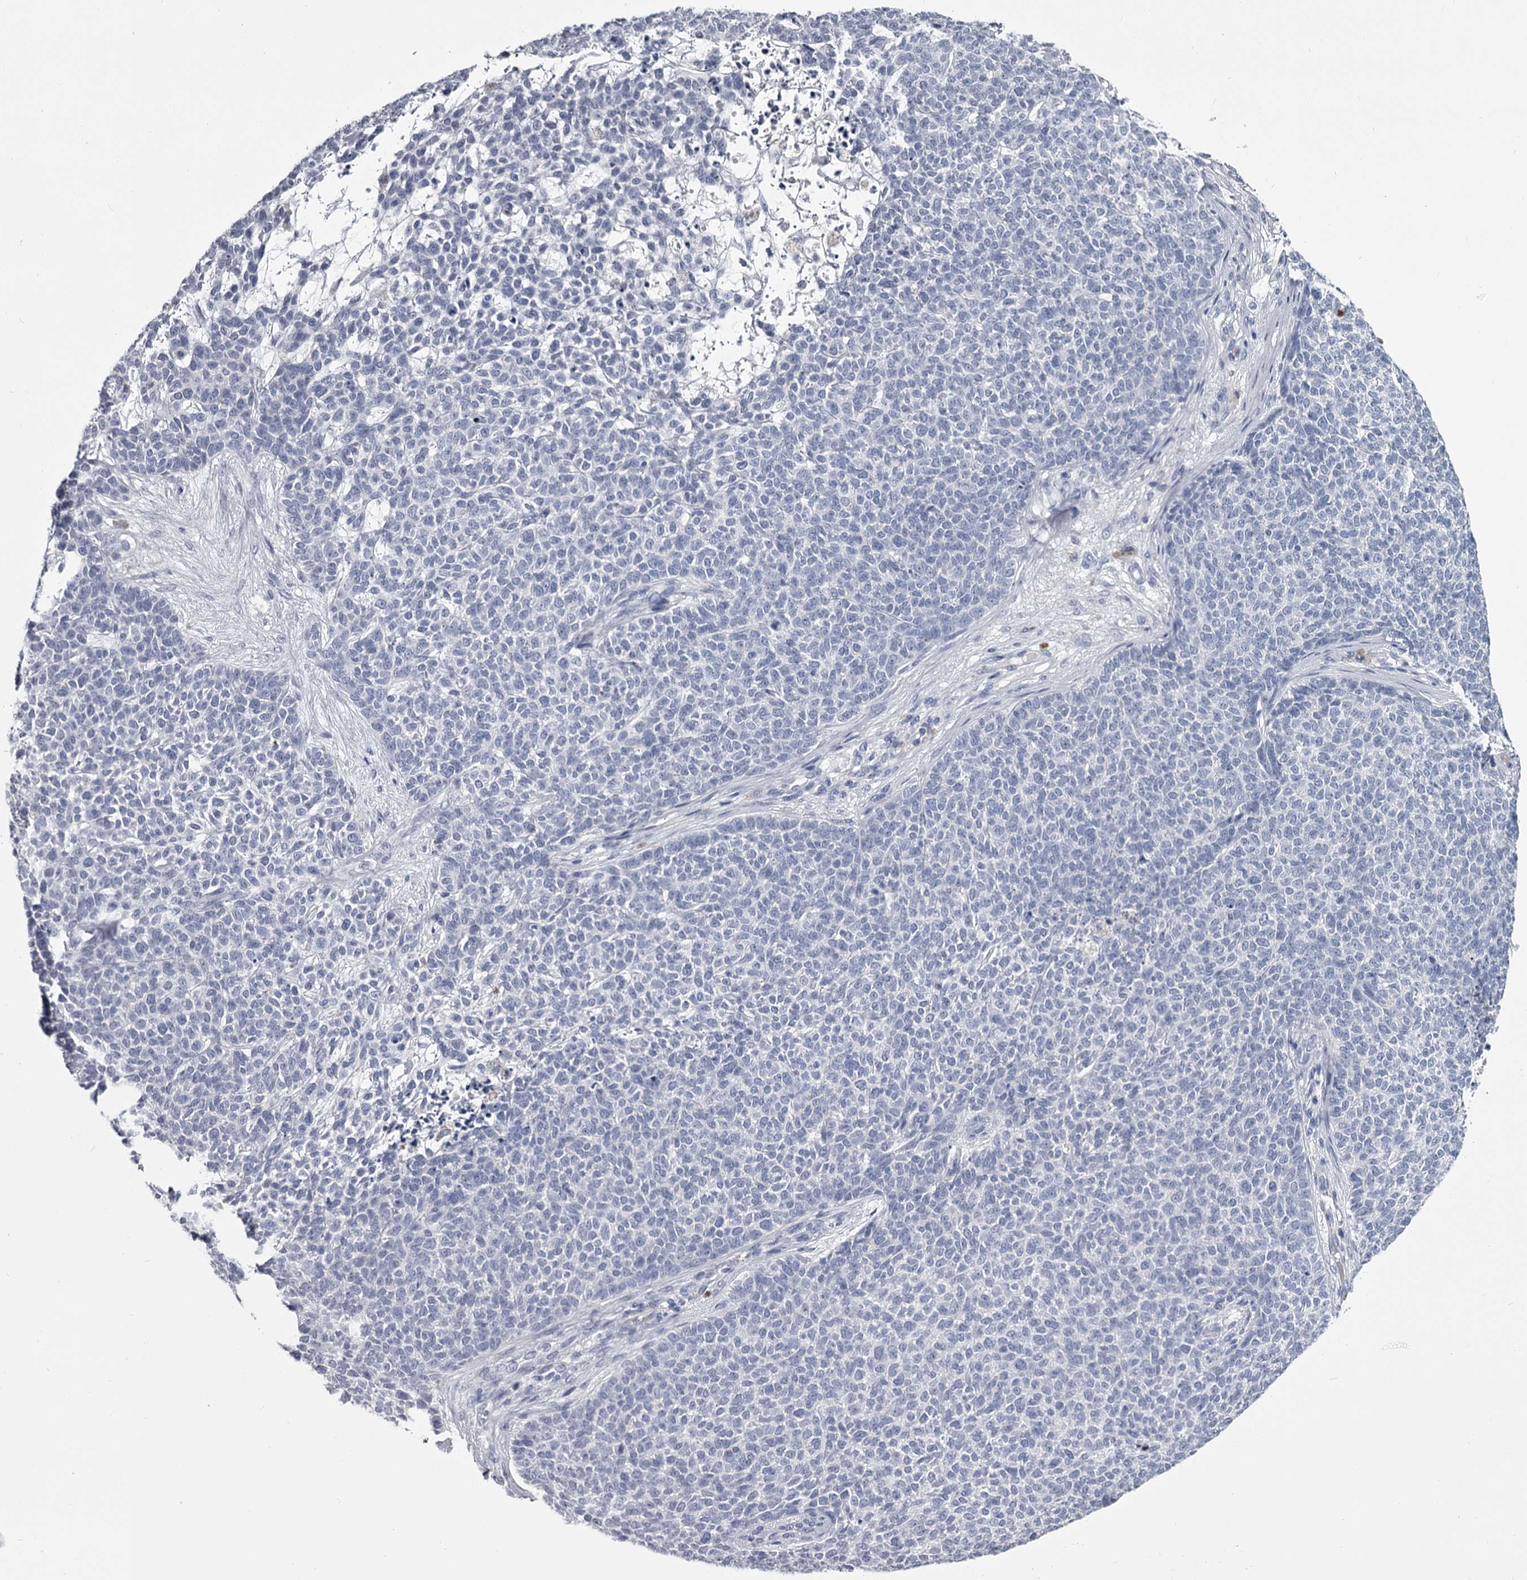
{"staining": {"intensity": "negative", "quantity": "none", "location": "none"}, "tissue": "skin cancer", "cell_type": "Tumor cells", "image_type": "cancer", "snomed": [{"axis": "morphology", "description": "Basal cell carcinoma"}, {"axis": "topography", "description": "Skin"}], "caption": "IHC of human skin cancer reveals no positivity in tumor cells.", "gene": "DAO", "patient": {"sex": "female", "age": 84}}